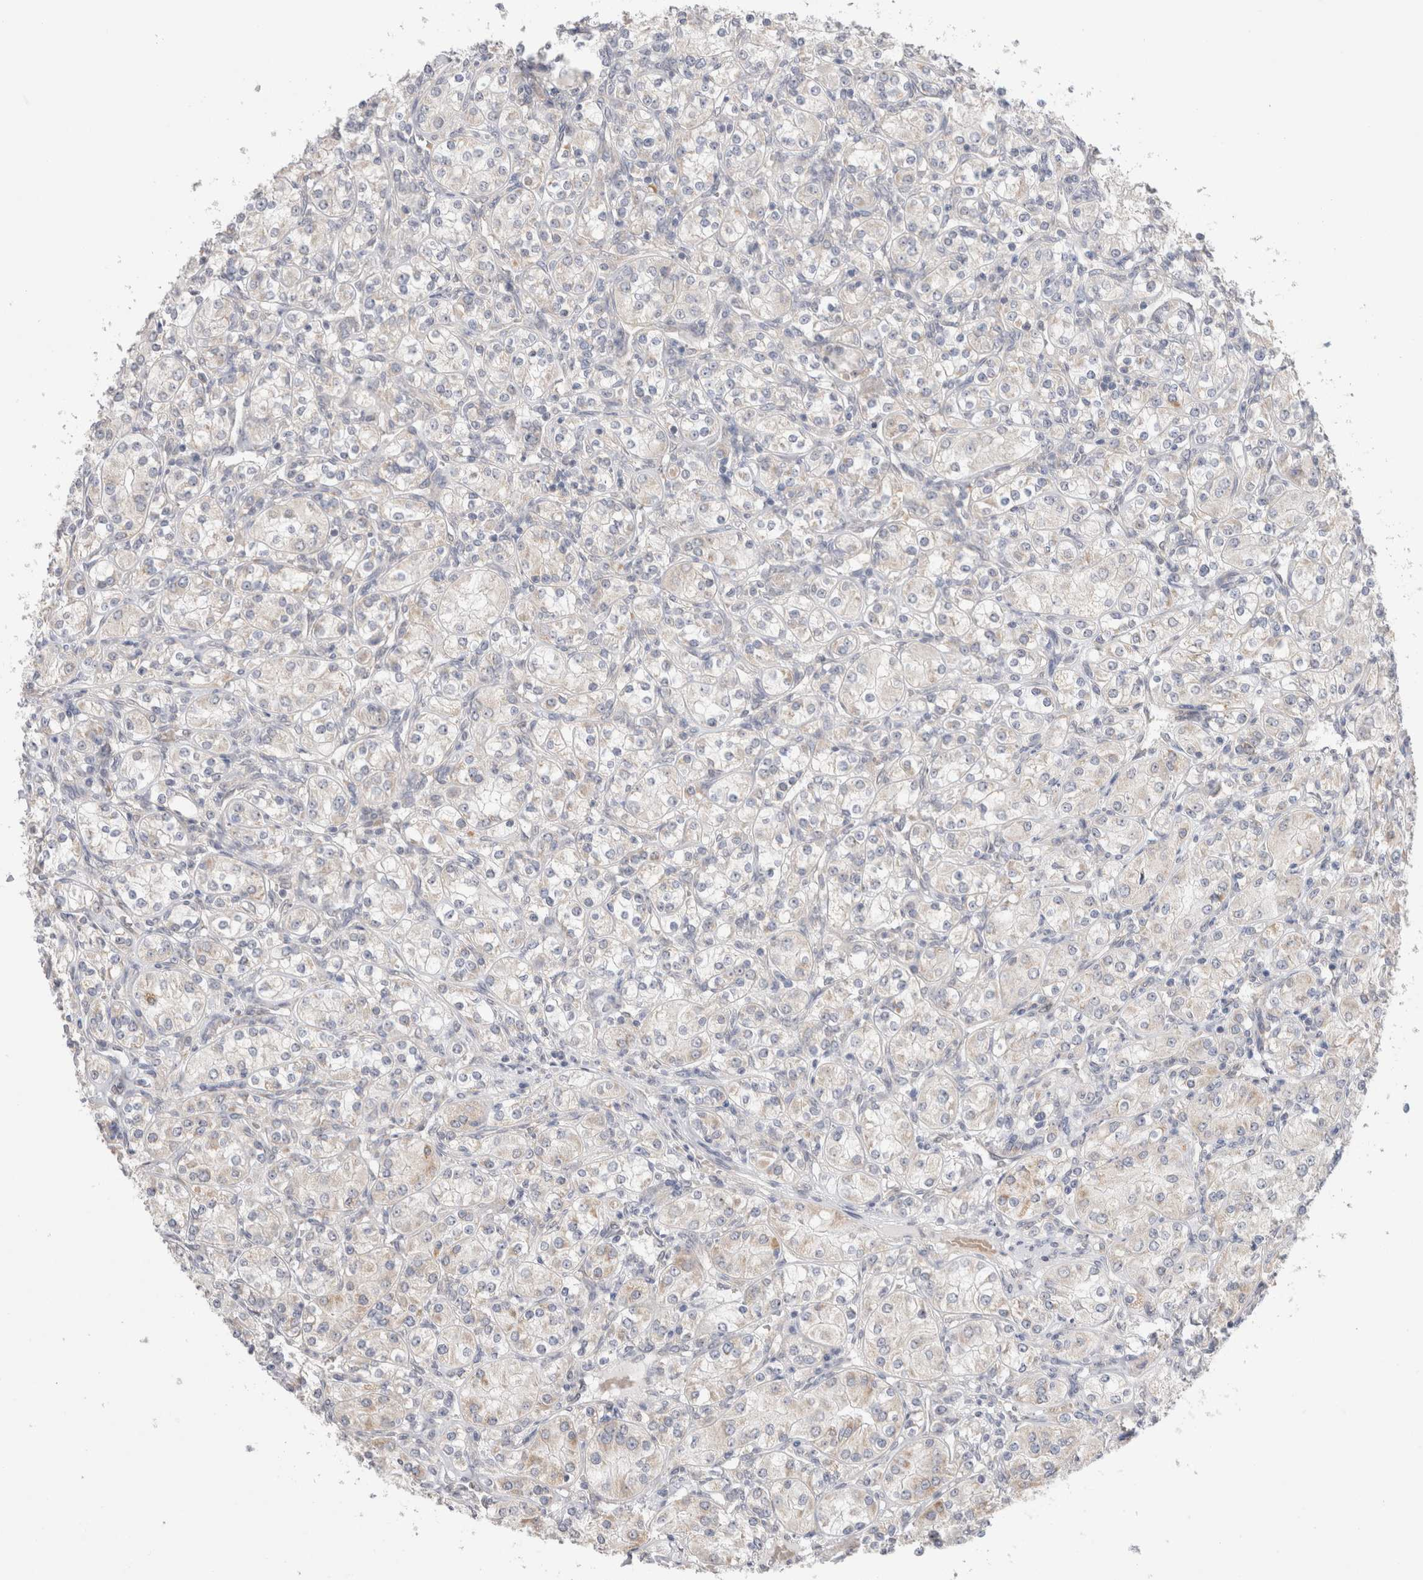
{"staining": {"intensity": "negative", "quantity": "none", "location": "none"}, "tissue": "renal cancer", "cell_type": "Tumor cells", "image_type": "cancer", "snomed": [{"axis": "morphology", "description": "Adenocarcinoma, NOS"}, {"axis": "topography", "description": "Kidney"}], "caption": "Immunohistochemistry photomicrograph of neoplastic tissue: human renal cancer stained with DAB (3,3'-diaminobenzidine) exhibits no significant protein expression in tumor cells.", "gene": "NDOR1", "patient": {"sex": "male", "age": 77}}